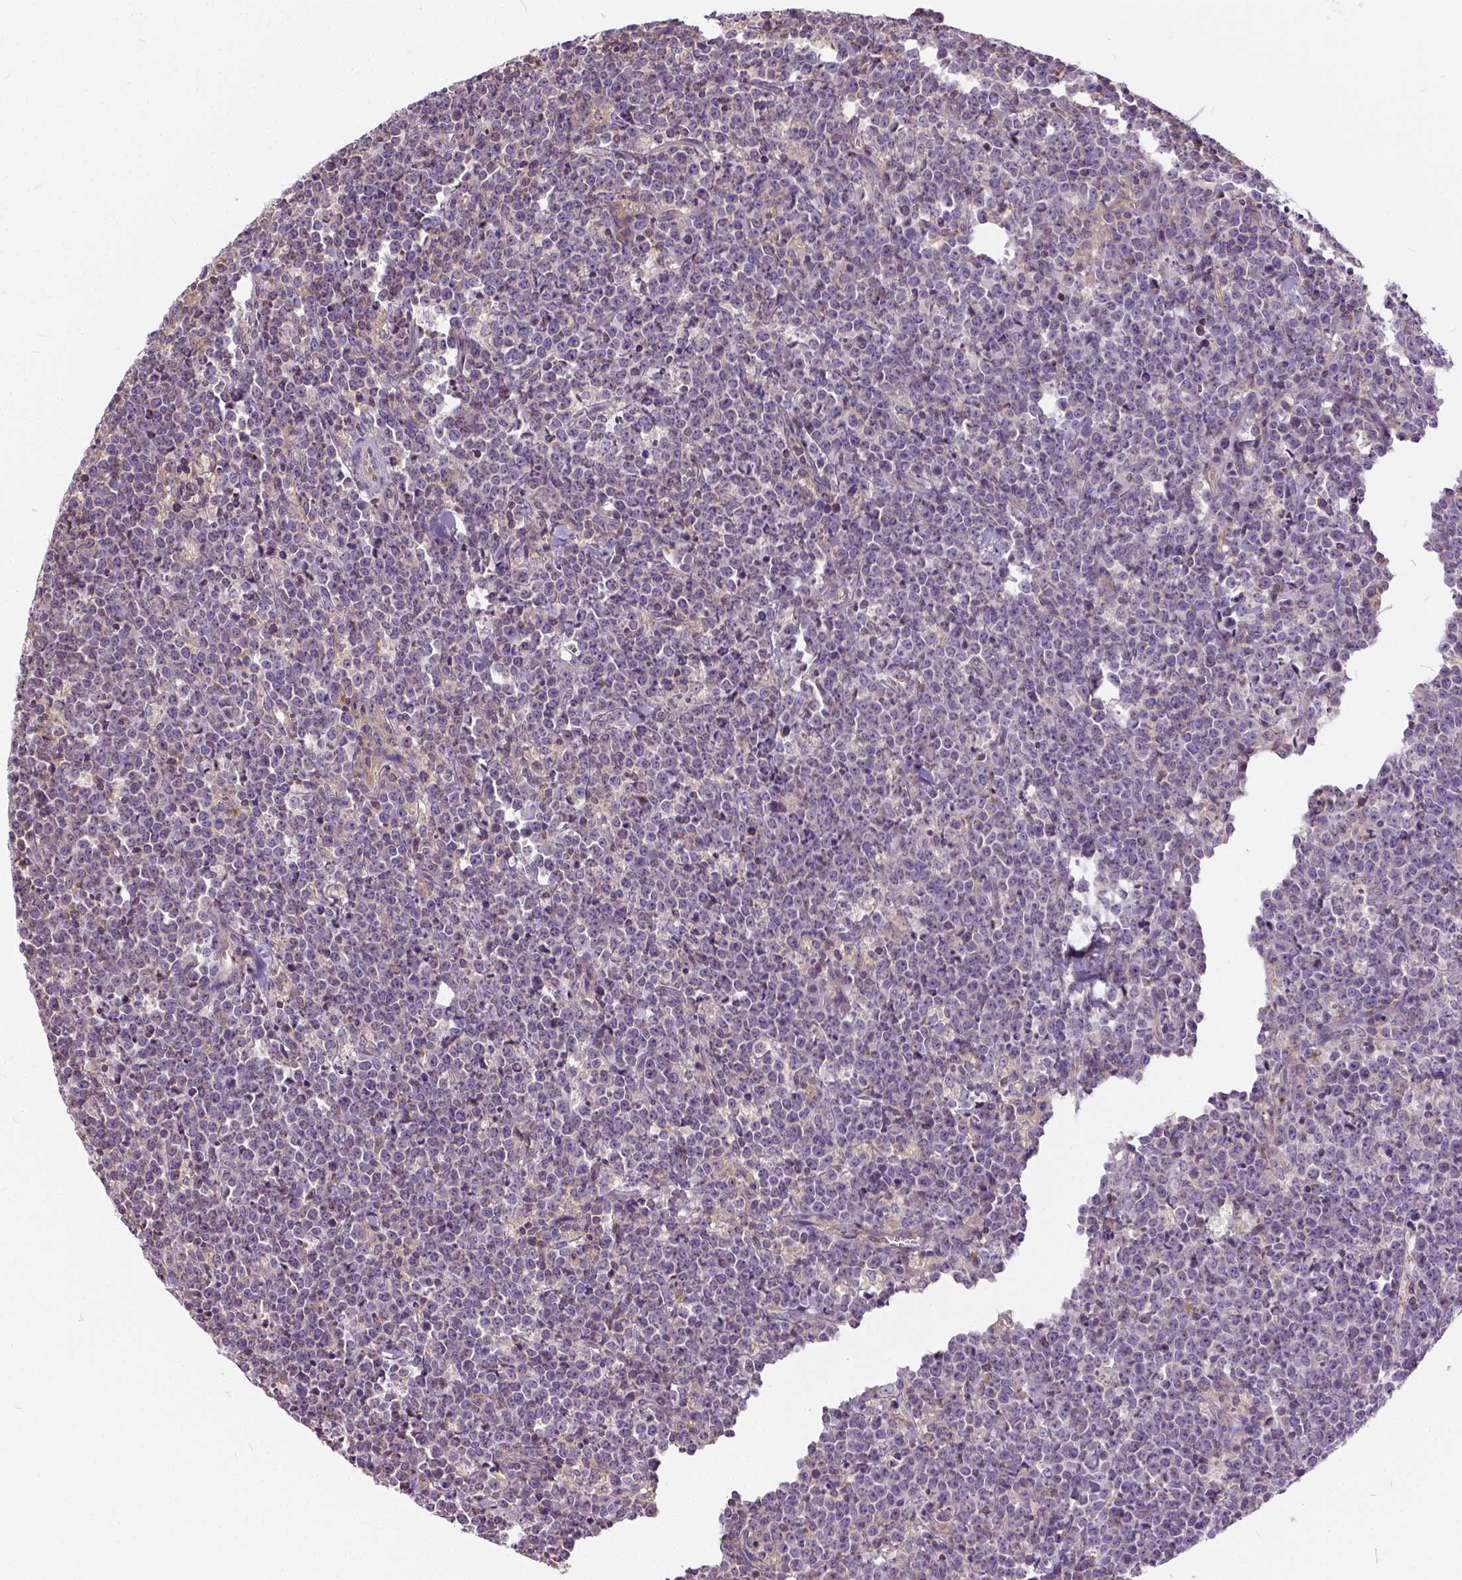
{"staining": {"intensity": "negative", "quantity": "none", "location": "none"}, "tissue": "lymphoma", "cell_type": "Tumor cells", "image_type": "cancer", "snomed": [{"axis": "morphology", "description": "Malignant lymphoma, non-Hodgkin's type, High grade"}, {"axis": "topography", "description": "Small intestine"}], "caption": "Tumor cells are negative for brown protein staining in malignant lymphoma, non-Hodgkin's type (high-grade).", "gene": "CADM4", "patient": {"sex": "female", "age": 56}}